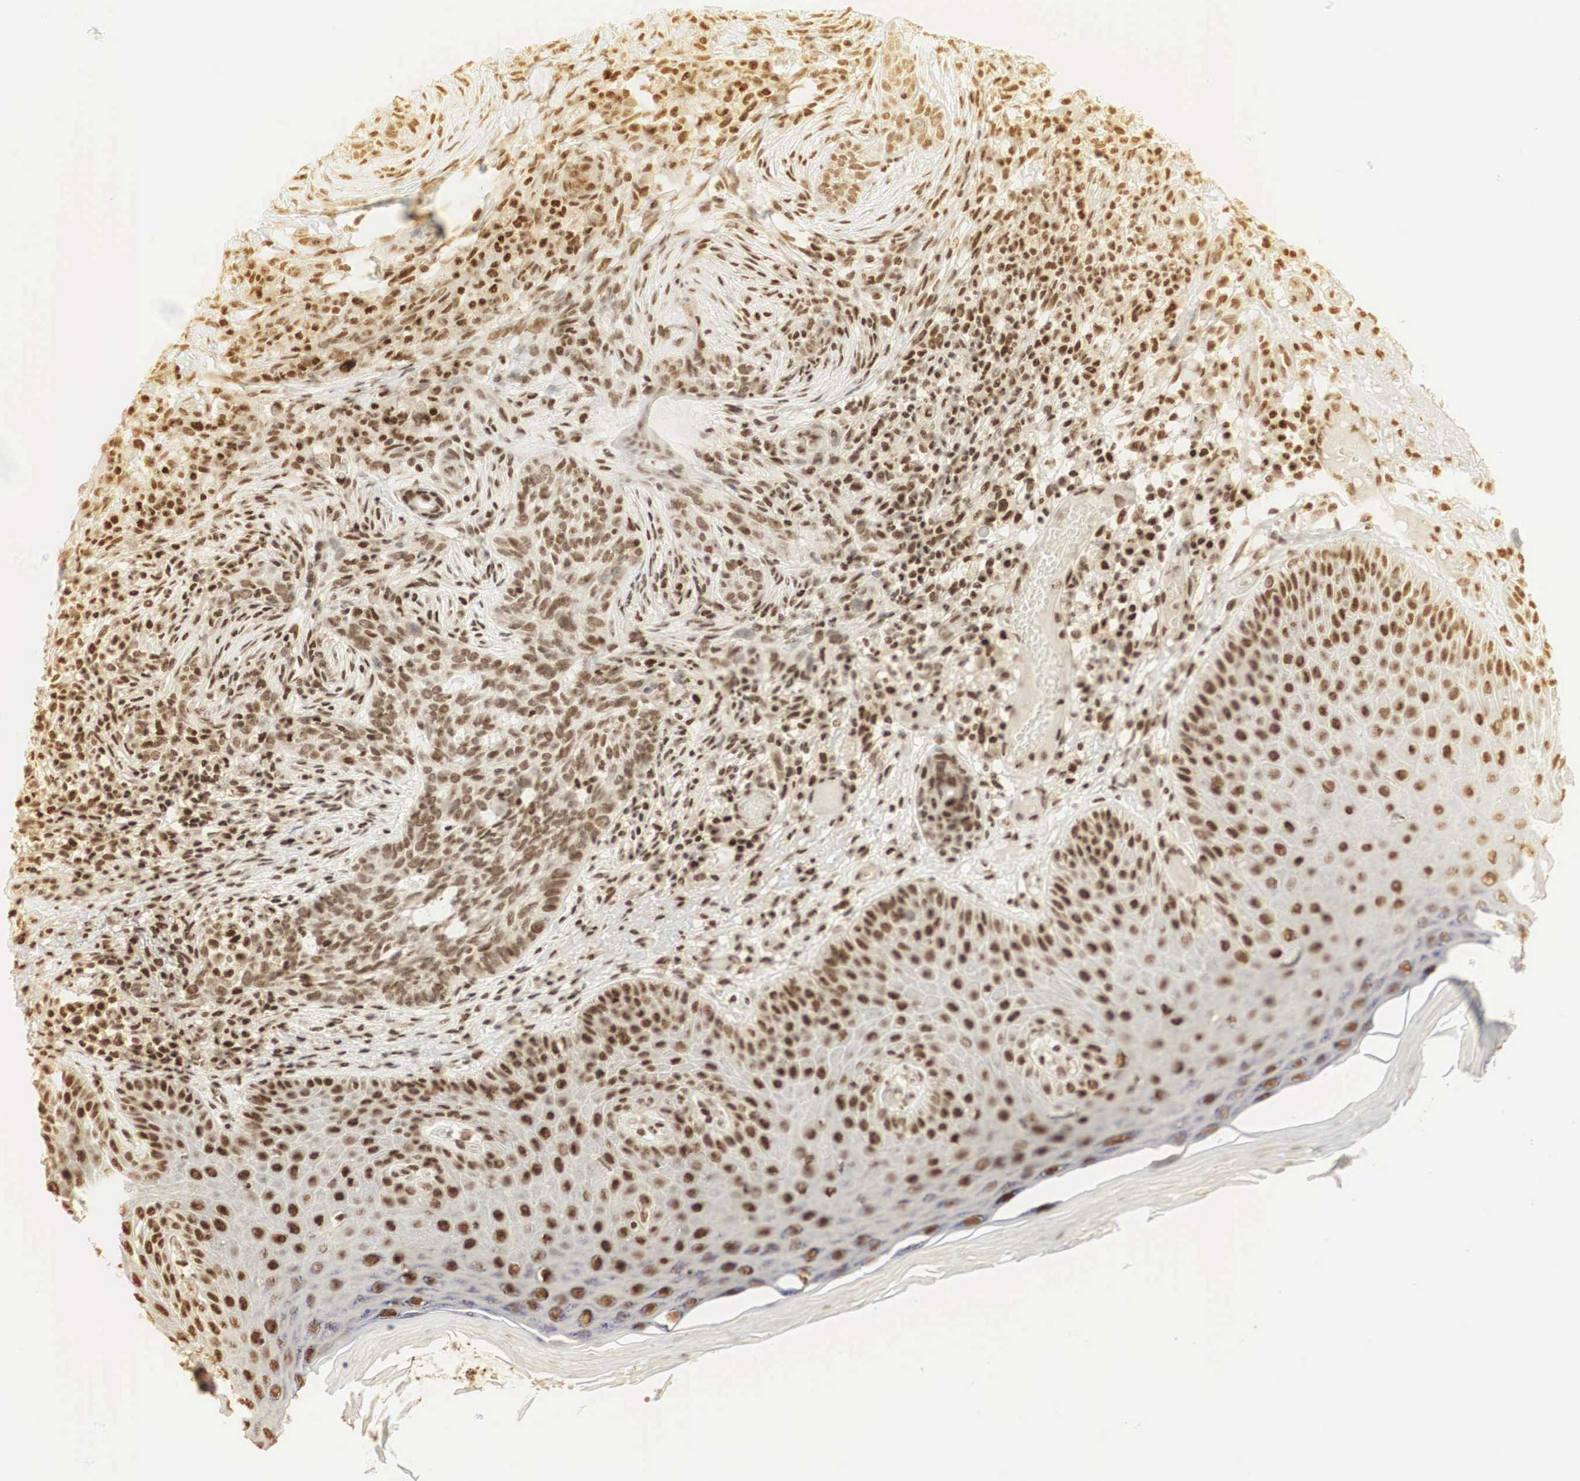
{"staining": {"intensity": "strong", "quantity": ">75%", "location": "nuclear"}, "tissue": "skin cancer", "cell_type": "Tumor cells", "image_type": "cancer", "snomed": [{"axis": "morphology", "description": "Normal tissue, NOS"}, {"axis": "morphology", "description": "Basal cell carcinoma"}, {"axis": "topography", "description": "Skin"}], "caption": "IHC of human basal cell carcinoma (skin) exhibits high levels of strong nuclear expression in about >75% of tumor cells.", "gene": "RNF113A", "patient": {"sex": "male", "age": 74}}